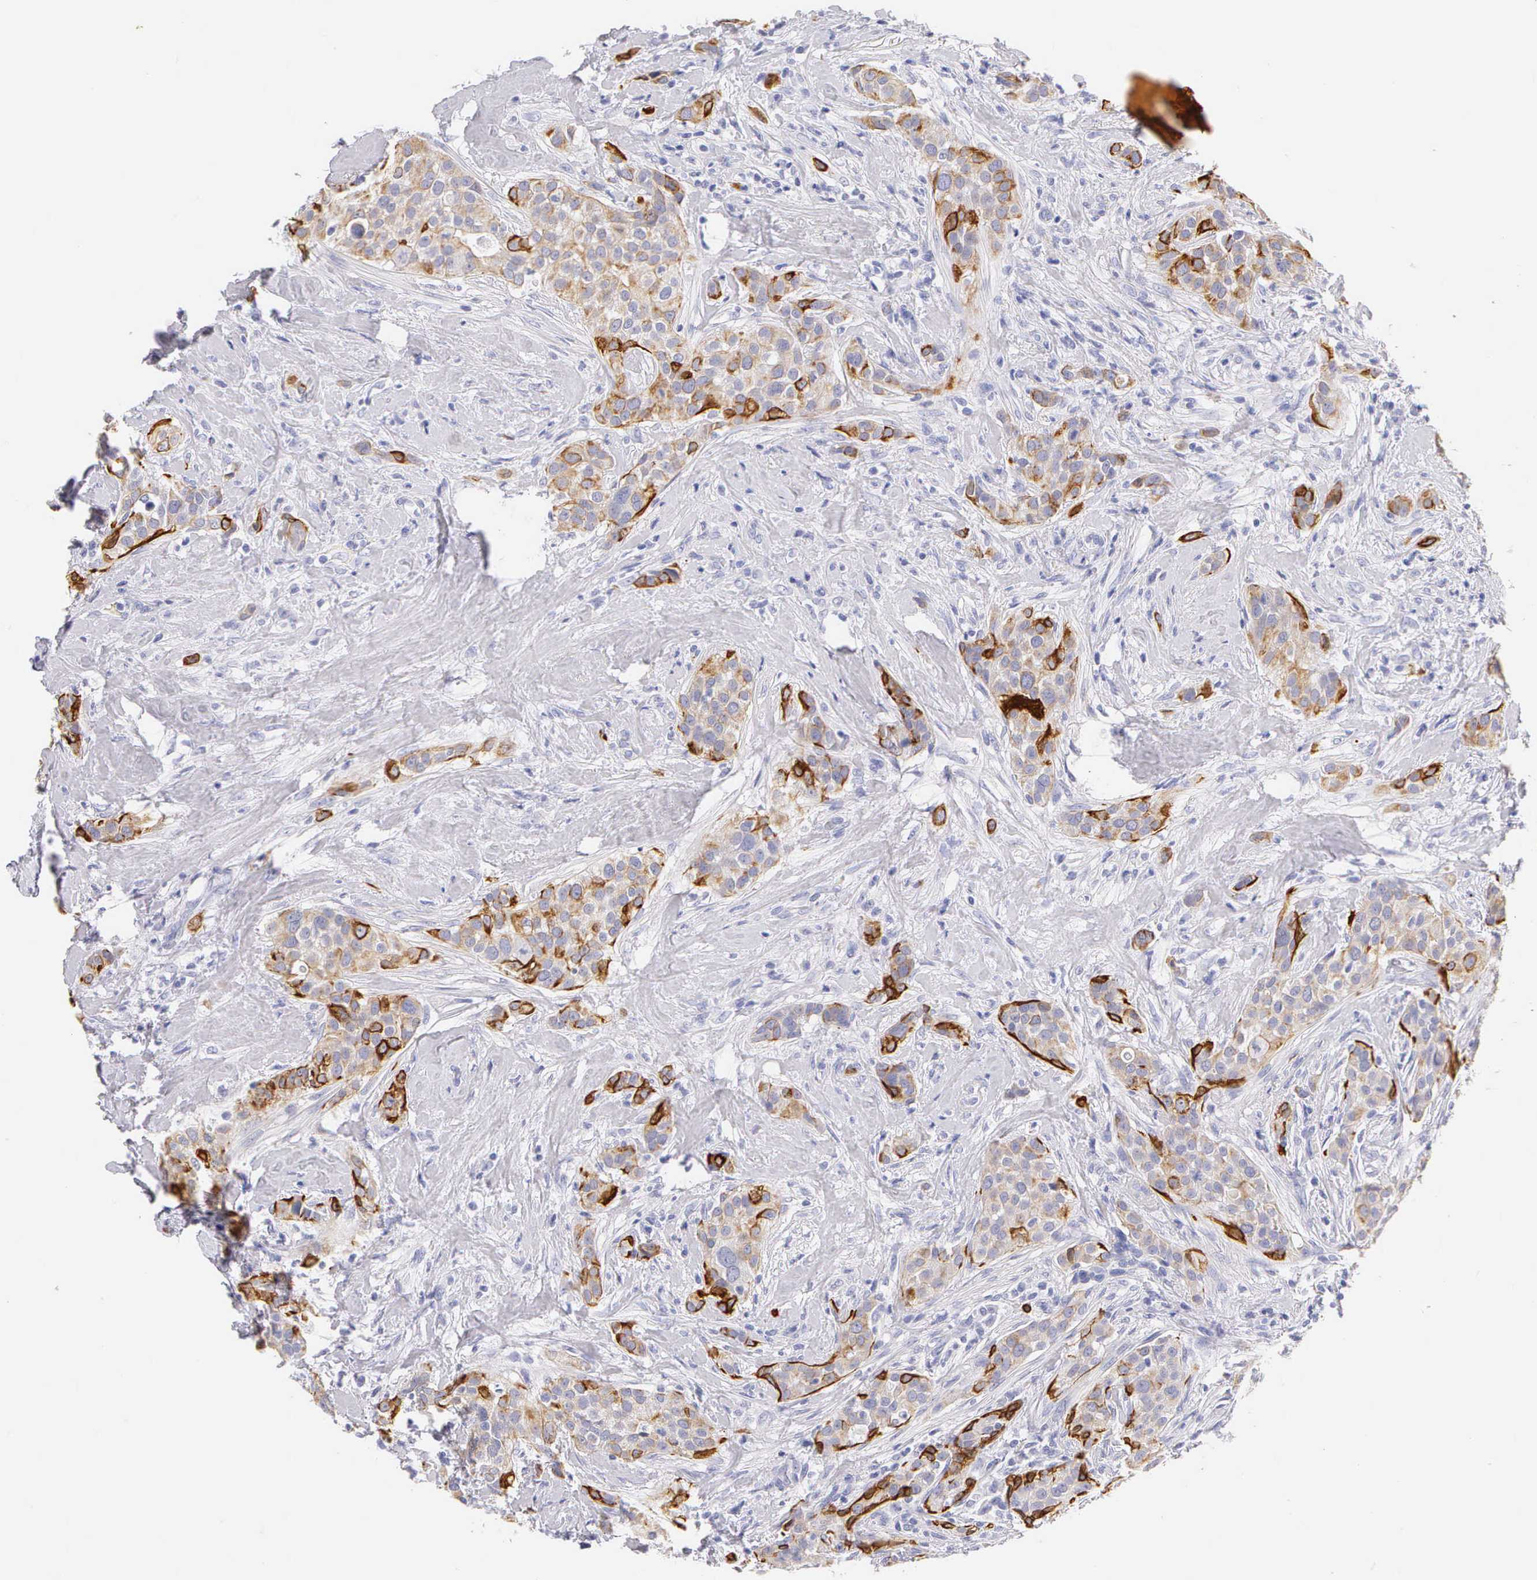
{"staining": {"intensity": "moderate", "quantity": "25%-75%", "location": "cytoplasmic/membranous"}, "tissue": "breast cancer", "cell_type": "Tumor cells", "image_type": "cancer", "snomed": [{"axis": "morphology", "description": "Duct carcinoma"}, {"axis": "topography", "description": "Breast"}], "caption": "This photomicrograph shows breast cancer stained with immunohistochemistry to label a protein in brown. The cytoplasmic/membranous of tumor cells show moderate positivity for the protein. Nuclei are counter-stained blue.", "gene": "KRT17", "patient": {"sex": "female", "age": 45}}